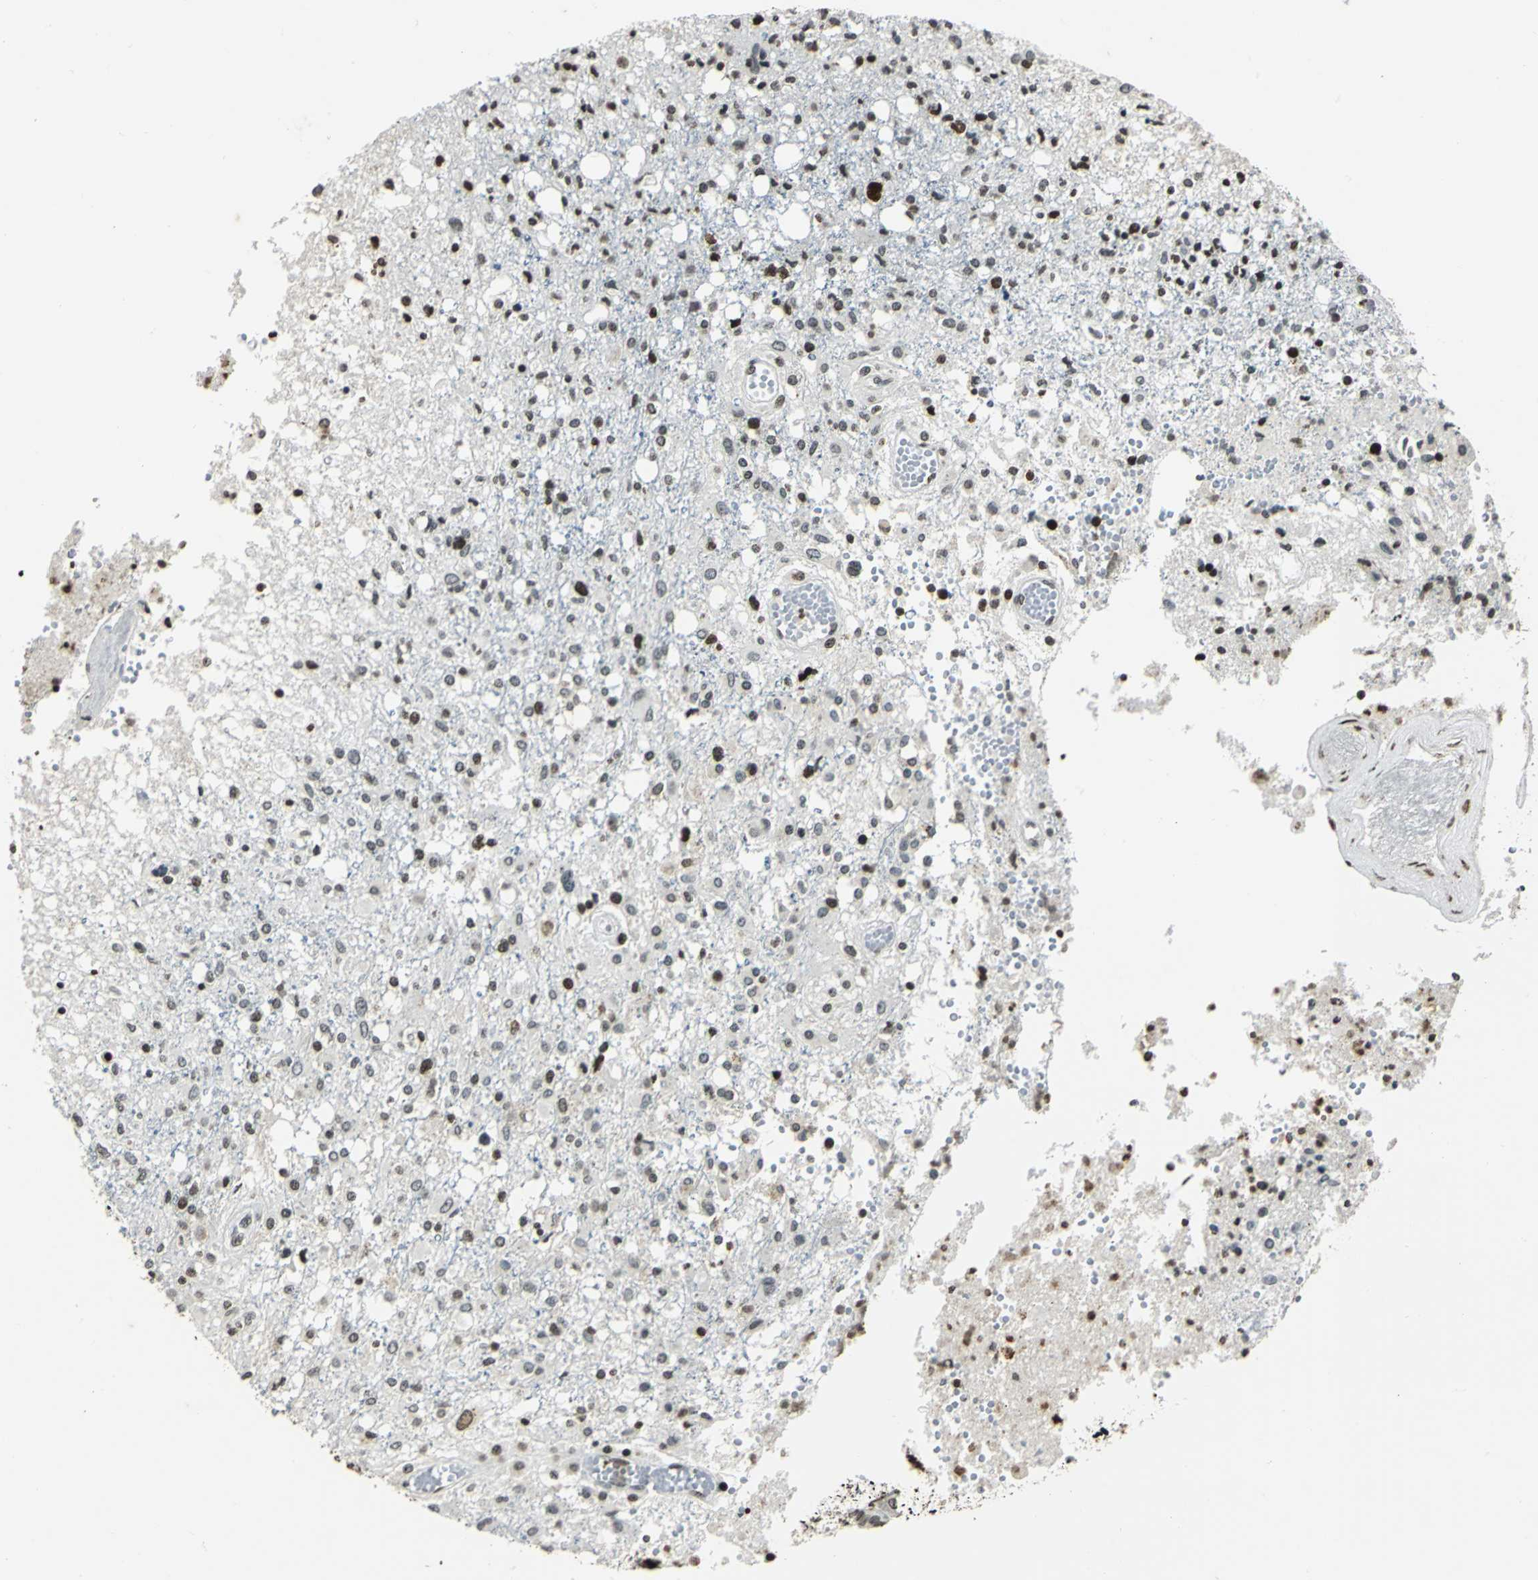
{"staining": {"intensity": "moderate", "quantity": ">75%", "location": "nuclear"}, "tissue": "glioma", "cell_type": "Tumor cells", "image_type": "cancer", "snomed": [{"axis": "morphology", "description": "Glioma, malignant, High grade"}, {"axis": "topography", "description": "Cerebral cortex"}], "caption": "IHC image of human glioma stained for a protein (brown), which reveals medium levels of moderate nuclear staining in approximately >75% of tumor cells.", "gene": "MCM4", "patient": {"sex": "male", "age": 76}}